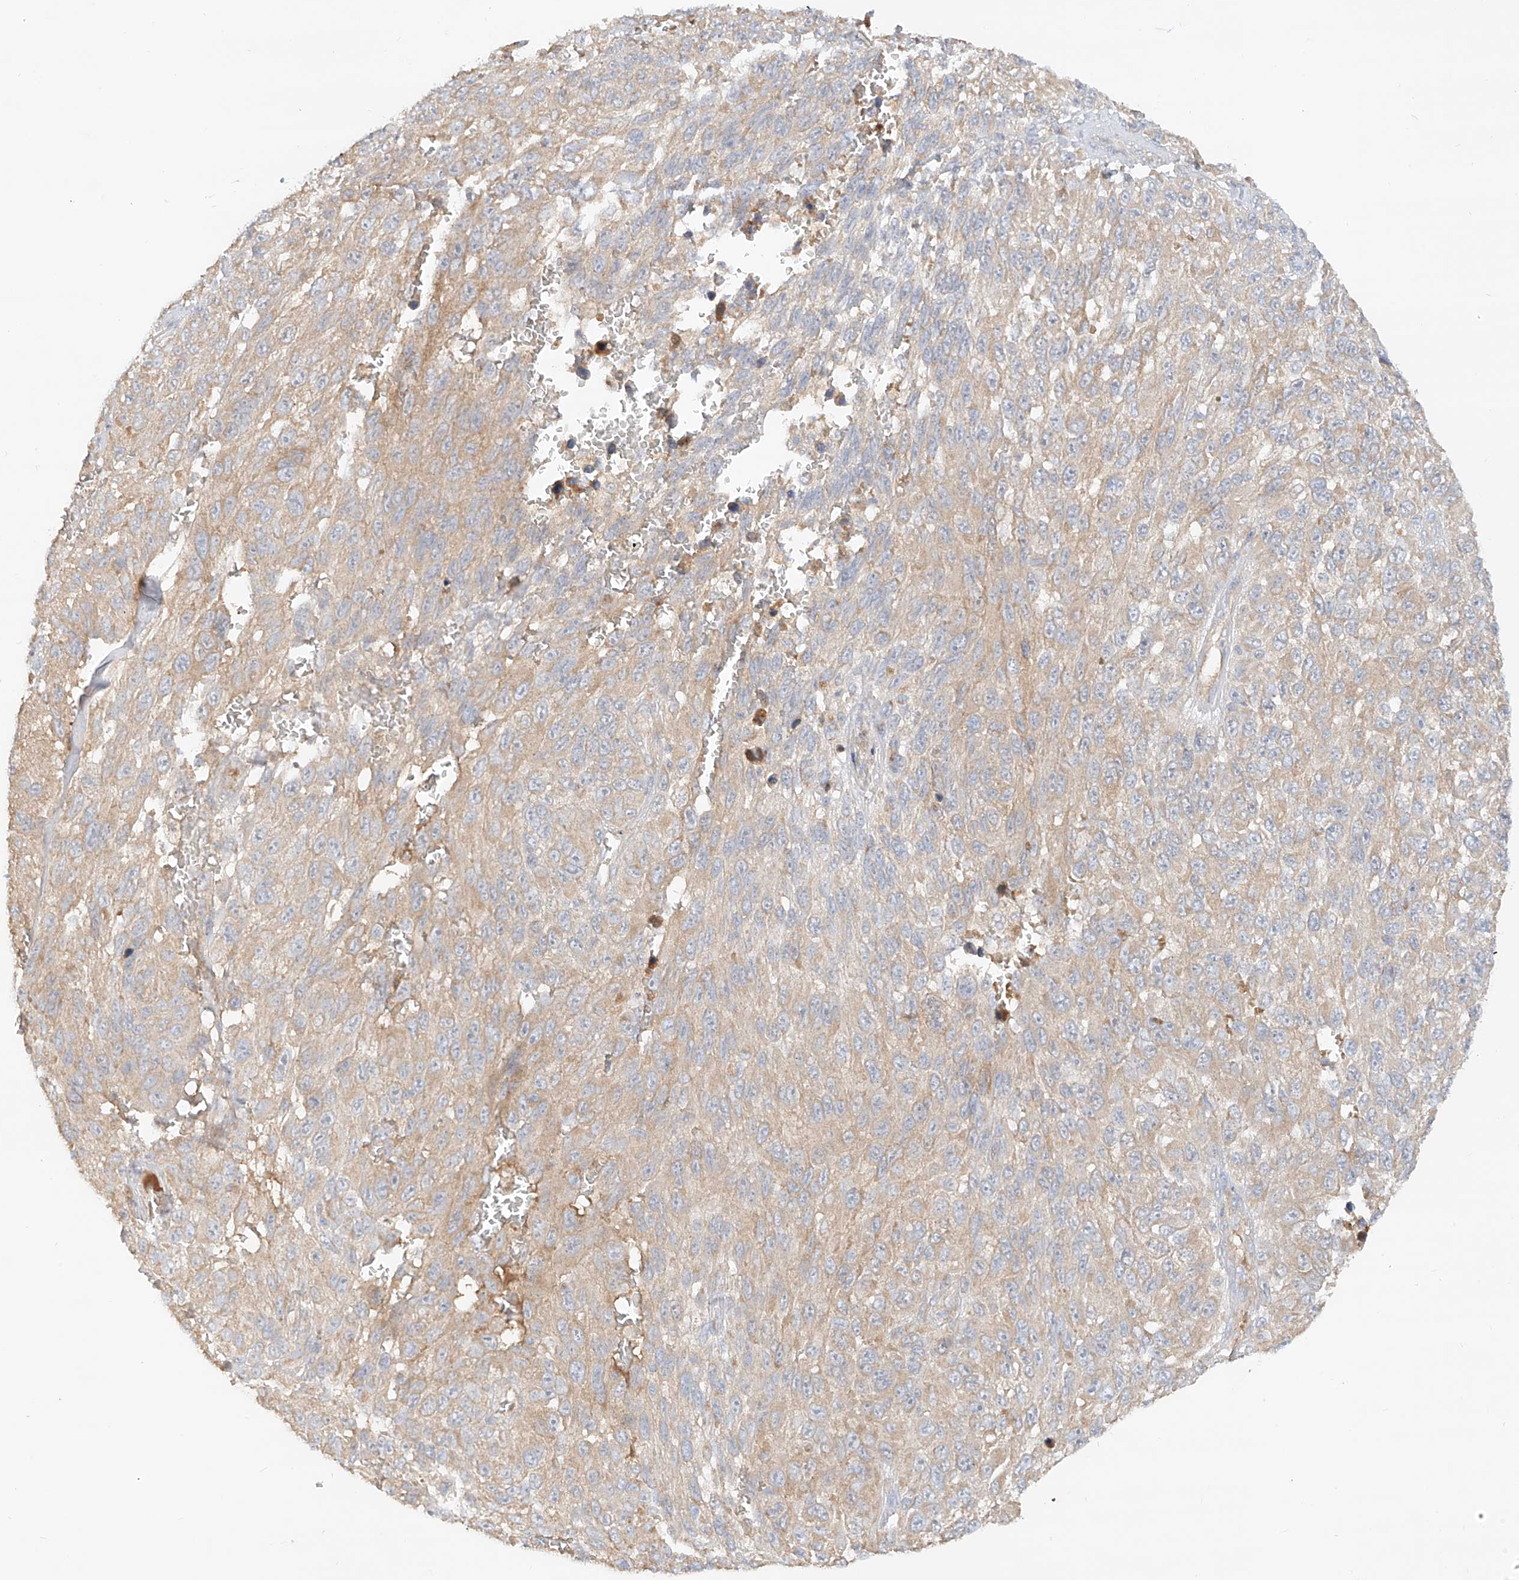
{"staining": {"intensity": "negative", "quantity": "none", "location": "none"}, "tissue": "melanoma", "cell_type": "Tumor cells", "image_type": "cancer", "snomed": [{"axis": "morphology", "description": "Malignant melanoma, NOS"}, {"axis": "topography", "description": "Skin"}], "caption": "This is a image of IHC staining of melanoma, which shows no positivity in tumor cells. (Brightfield microscopy of DAB IHC at high magnification).", "gene": "KPNA7", "patient": {"sex": "female", "age": 96}}